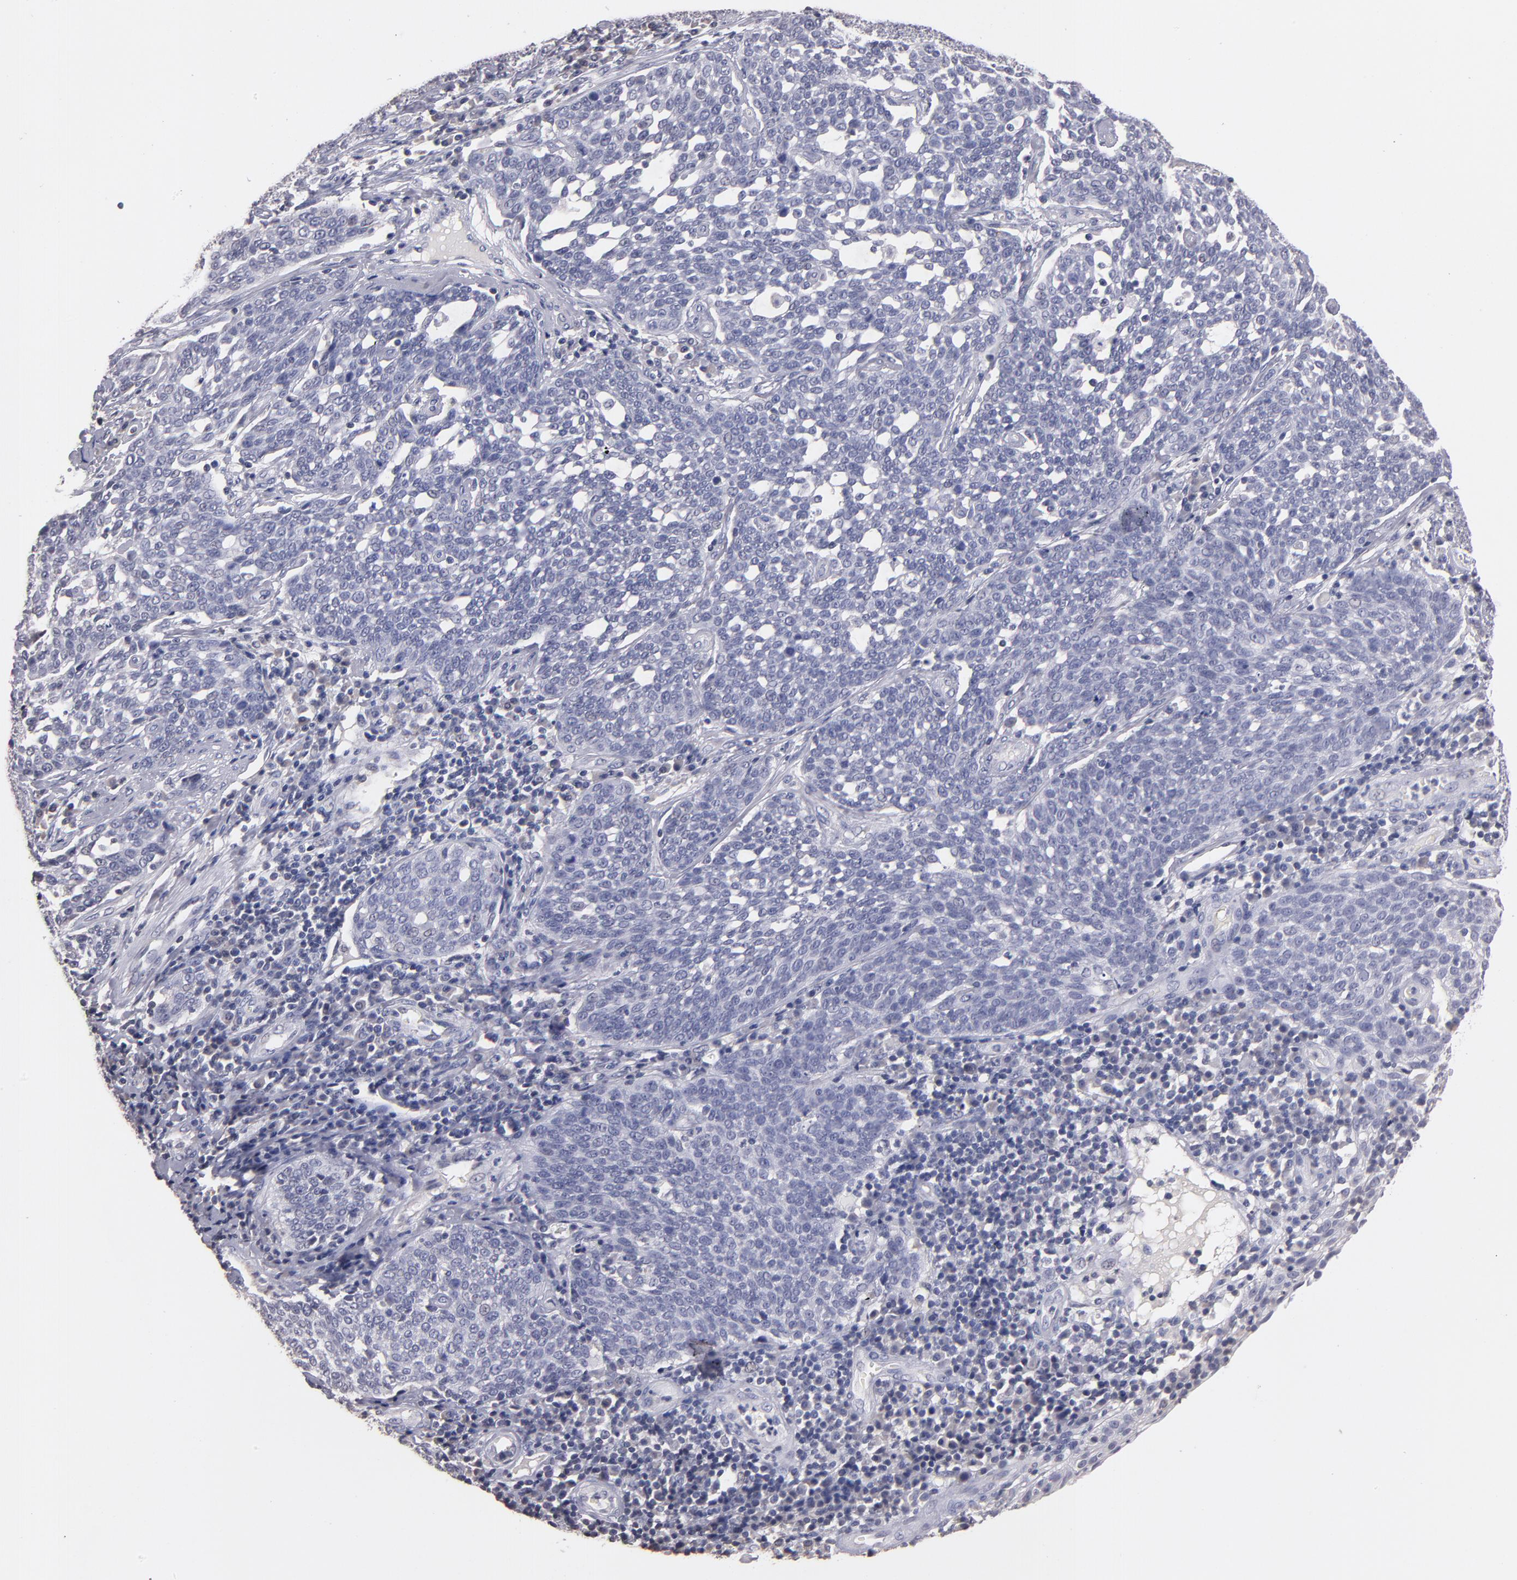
{"staining": {"intensity": "negative", "quantity": "none", "location": "none"}, "tissue": "cervical cancer", "cell_type": "Tumor cells", "image_type": "cancer", "snomed": [{"axis": "morphology", "description": "Squamous cell carcinoma, NOS"}, {"axis": "topography", "description": "Cervix"}], "caption": "The image exhibits no staining of tumor cells in cervical squamous cell carcinoma.", "gene": "SOX10", "patient": {"sex": "female", "age": 34}}